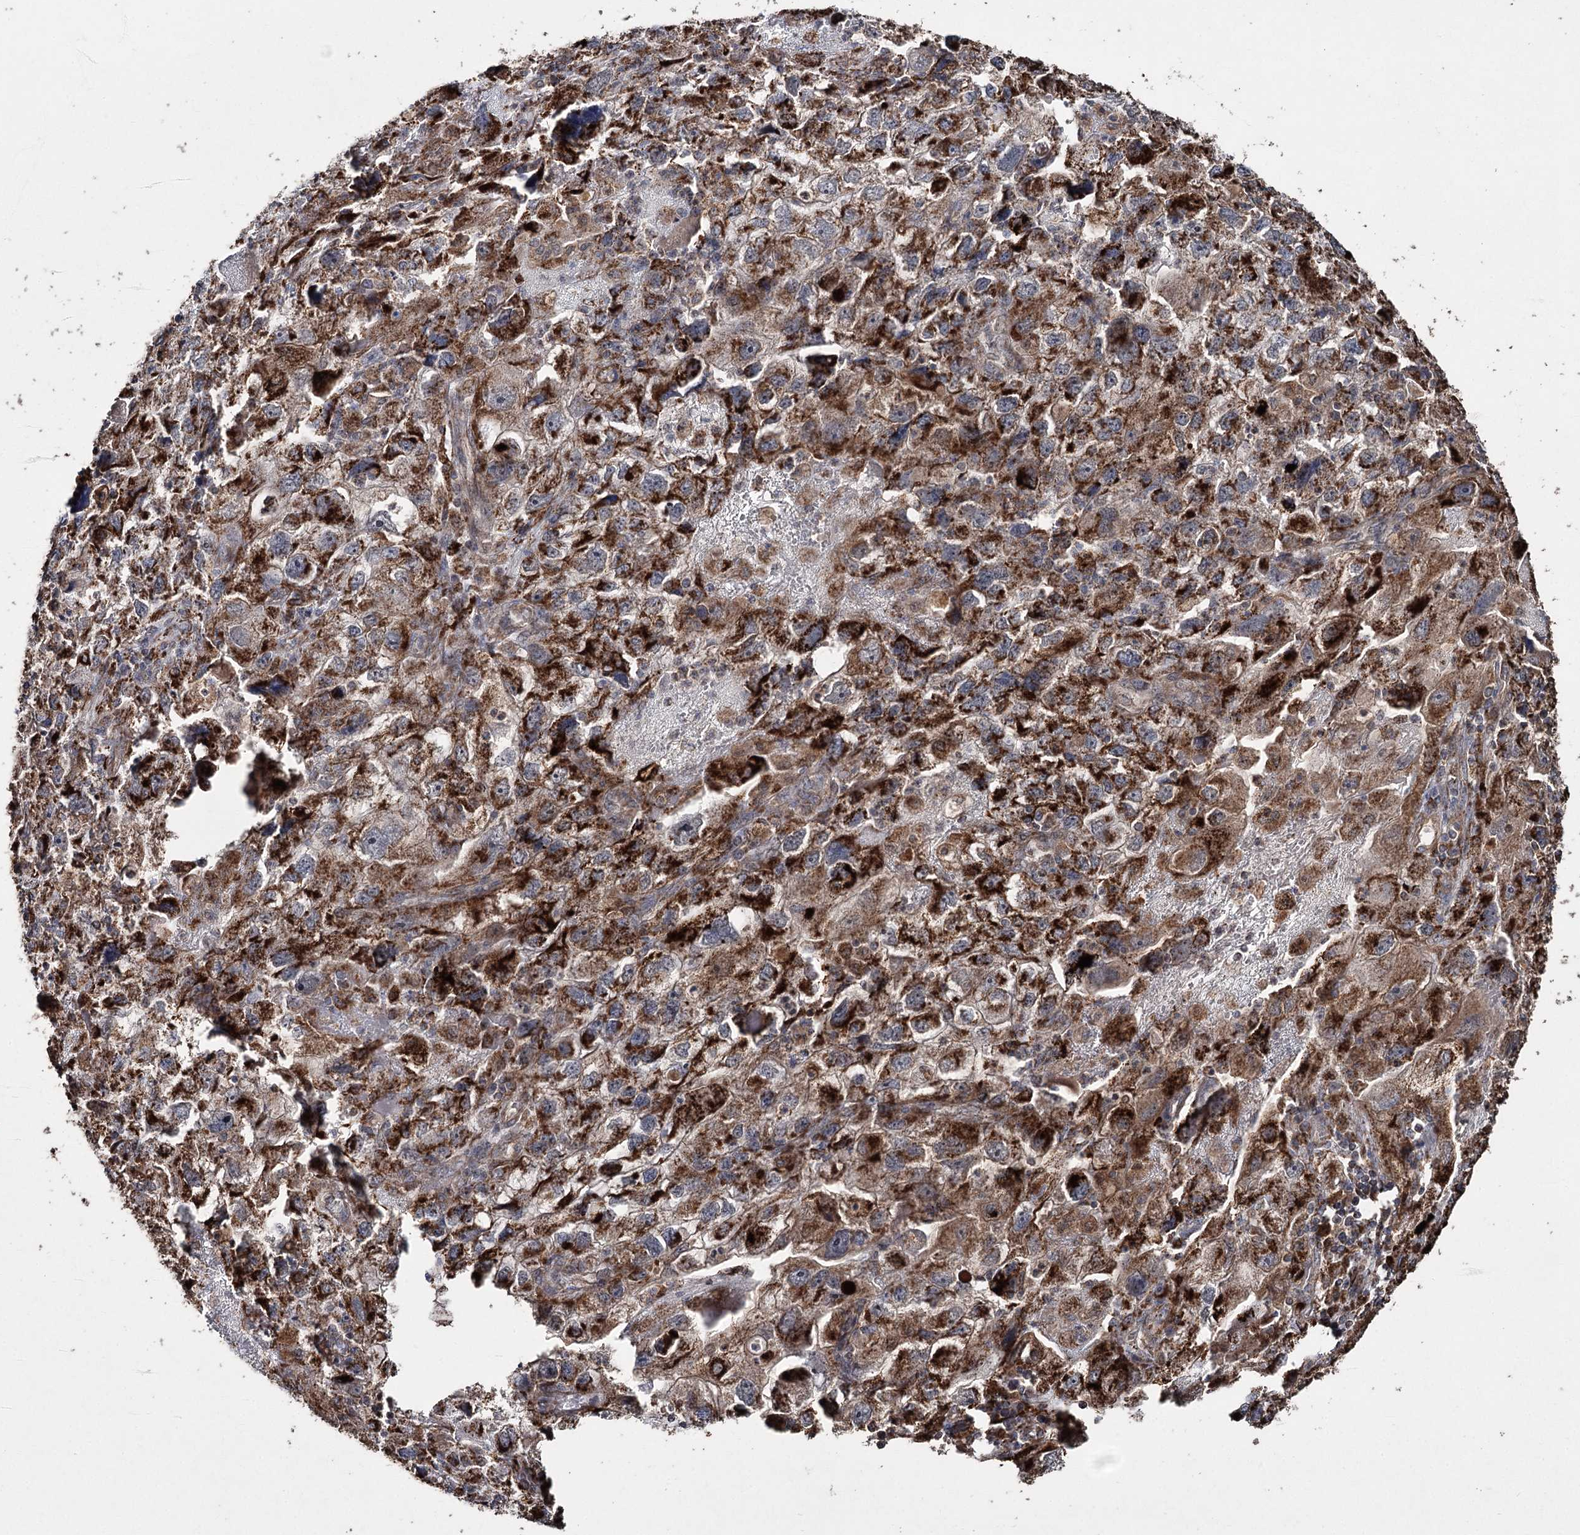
{"staining": {"intensity": "strong", "quantity": ">75%", "location": "cytoplasmic/membranous"}, "tissue": "endometrial cancer", "cell_type": "Tumor cells", "image_type": "cancer", "snomed": [{"axis": "morphology", "description": "Adenocarcinoma, NOS"}, {"axis": "topography", "description": "Endometrium"}], "caption": "Strong cytoplasmic/membranous positivity for a protein is seen in approximately >75% of tumor cells of endometrial adenocarcinoma using immunohistochemistry (IHC).", "gene": "SLF2", "patient": {"sex": "female", "age": 49}}